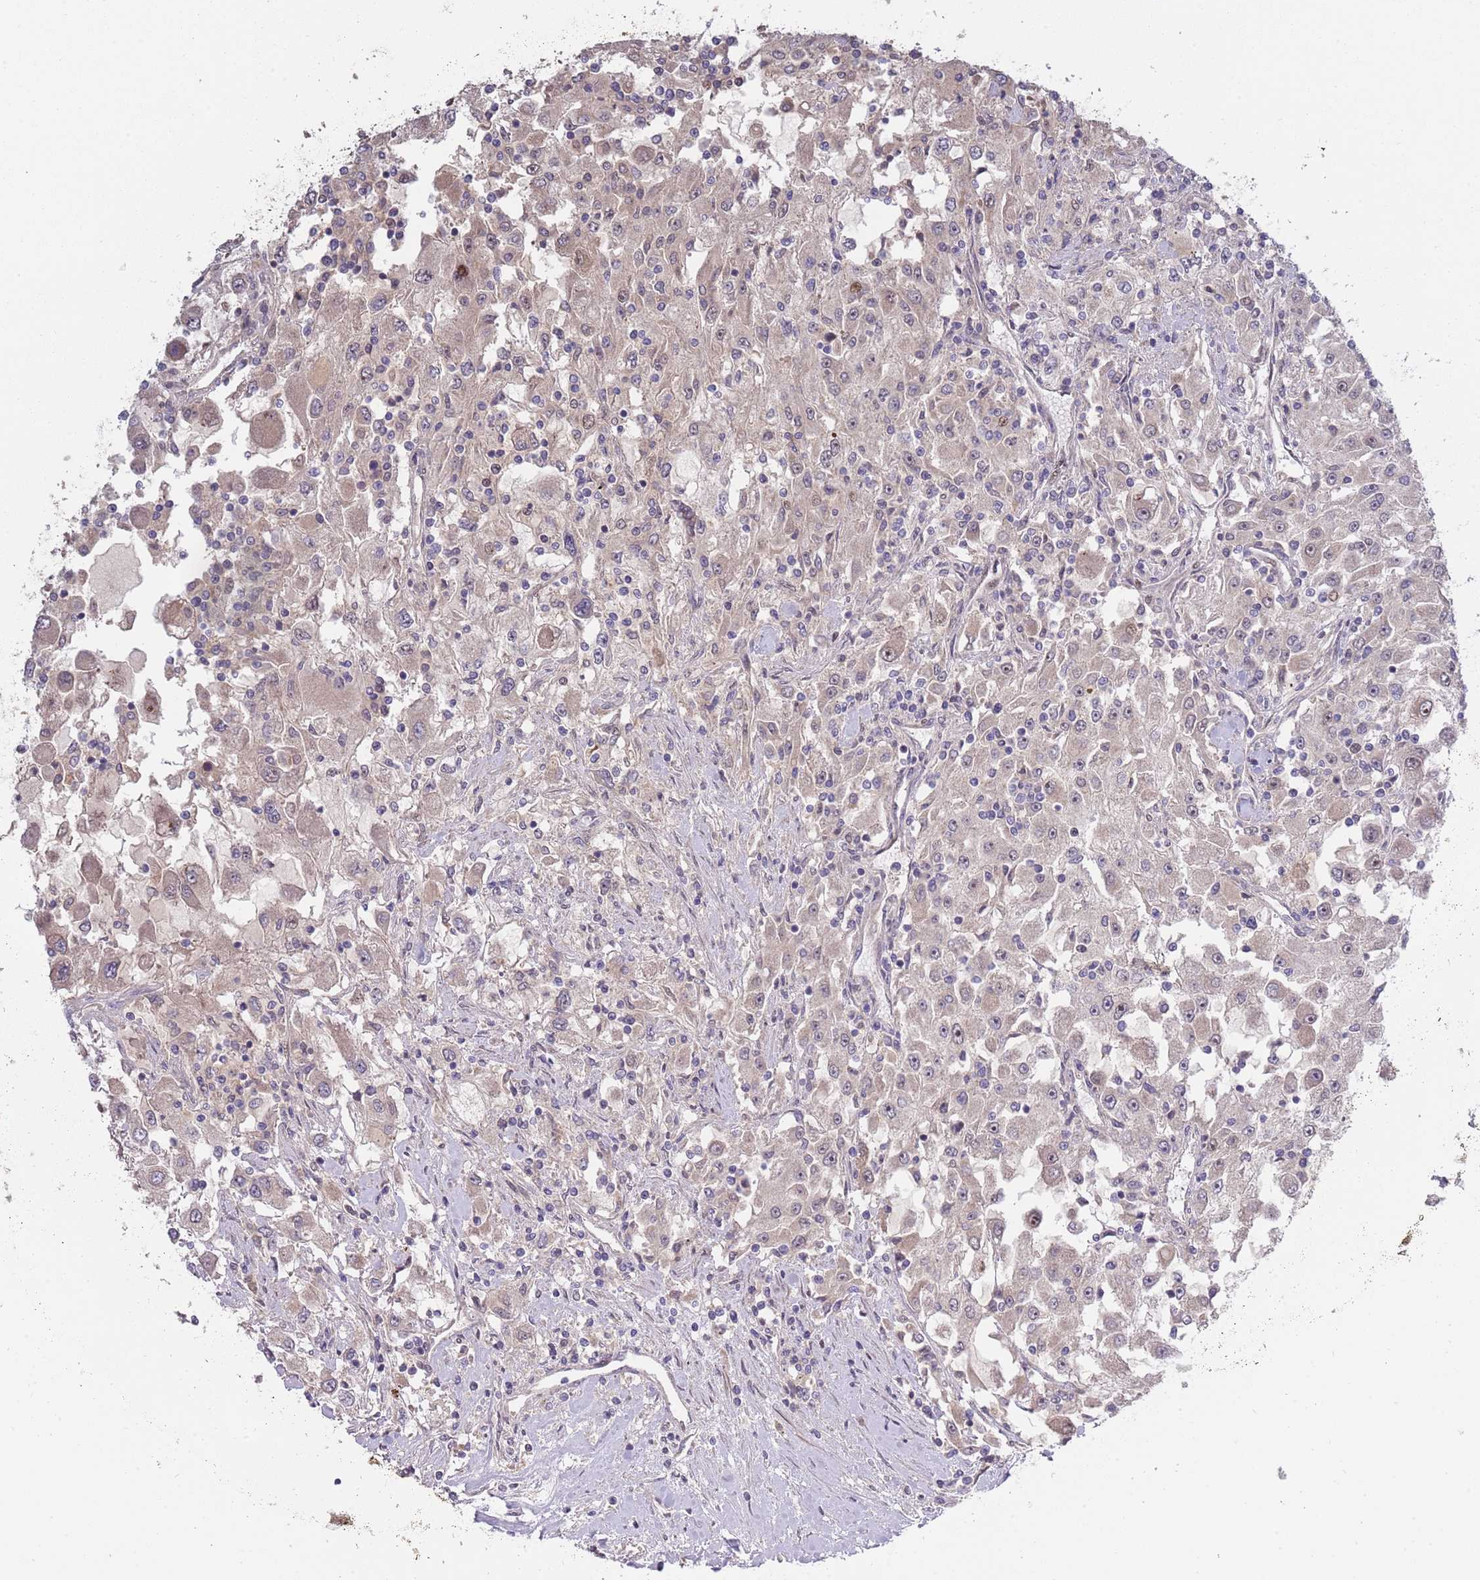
{"staining": {"intensity": "weak", "quantity": "<25%", "location": "cytoplasmic/membranous,nuclear"}, "tissue": "renal cancer", "cell_type": "Tumor cells", "image_type": "cancer", "snomed": [{"axis": "morphology", "description": "Adenocarcinoma, NOS"}, {"axis": "topography", "description": "Kidney"}], "caption": "Tumor cells are negative for brown protein staining in renal cancer (adenocarcinoma).", "gene": "SYNDIG1L", "patient": {"sex": "female", "age": 67}}